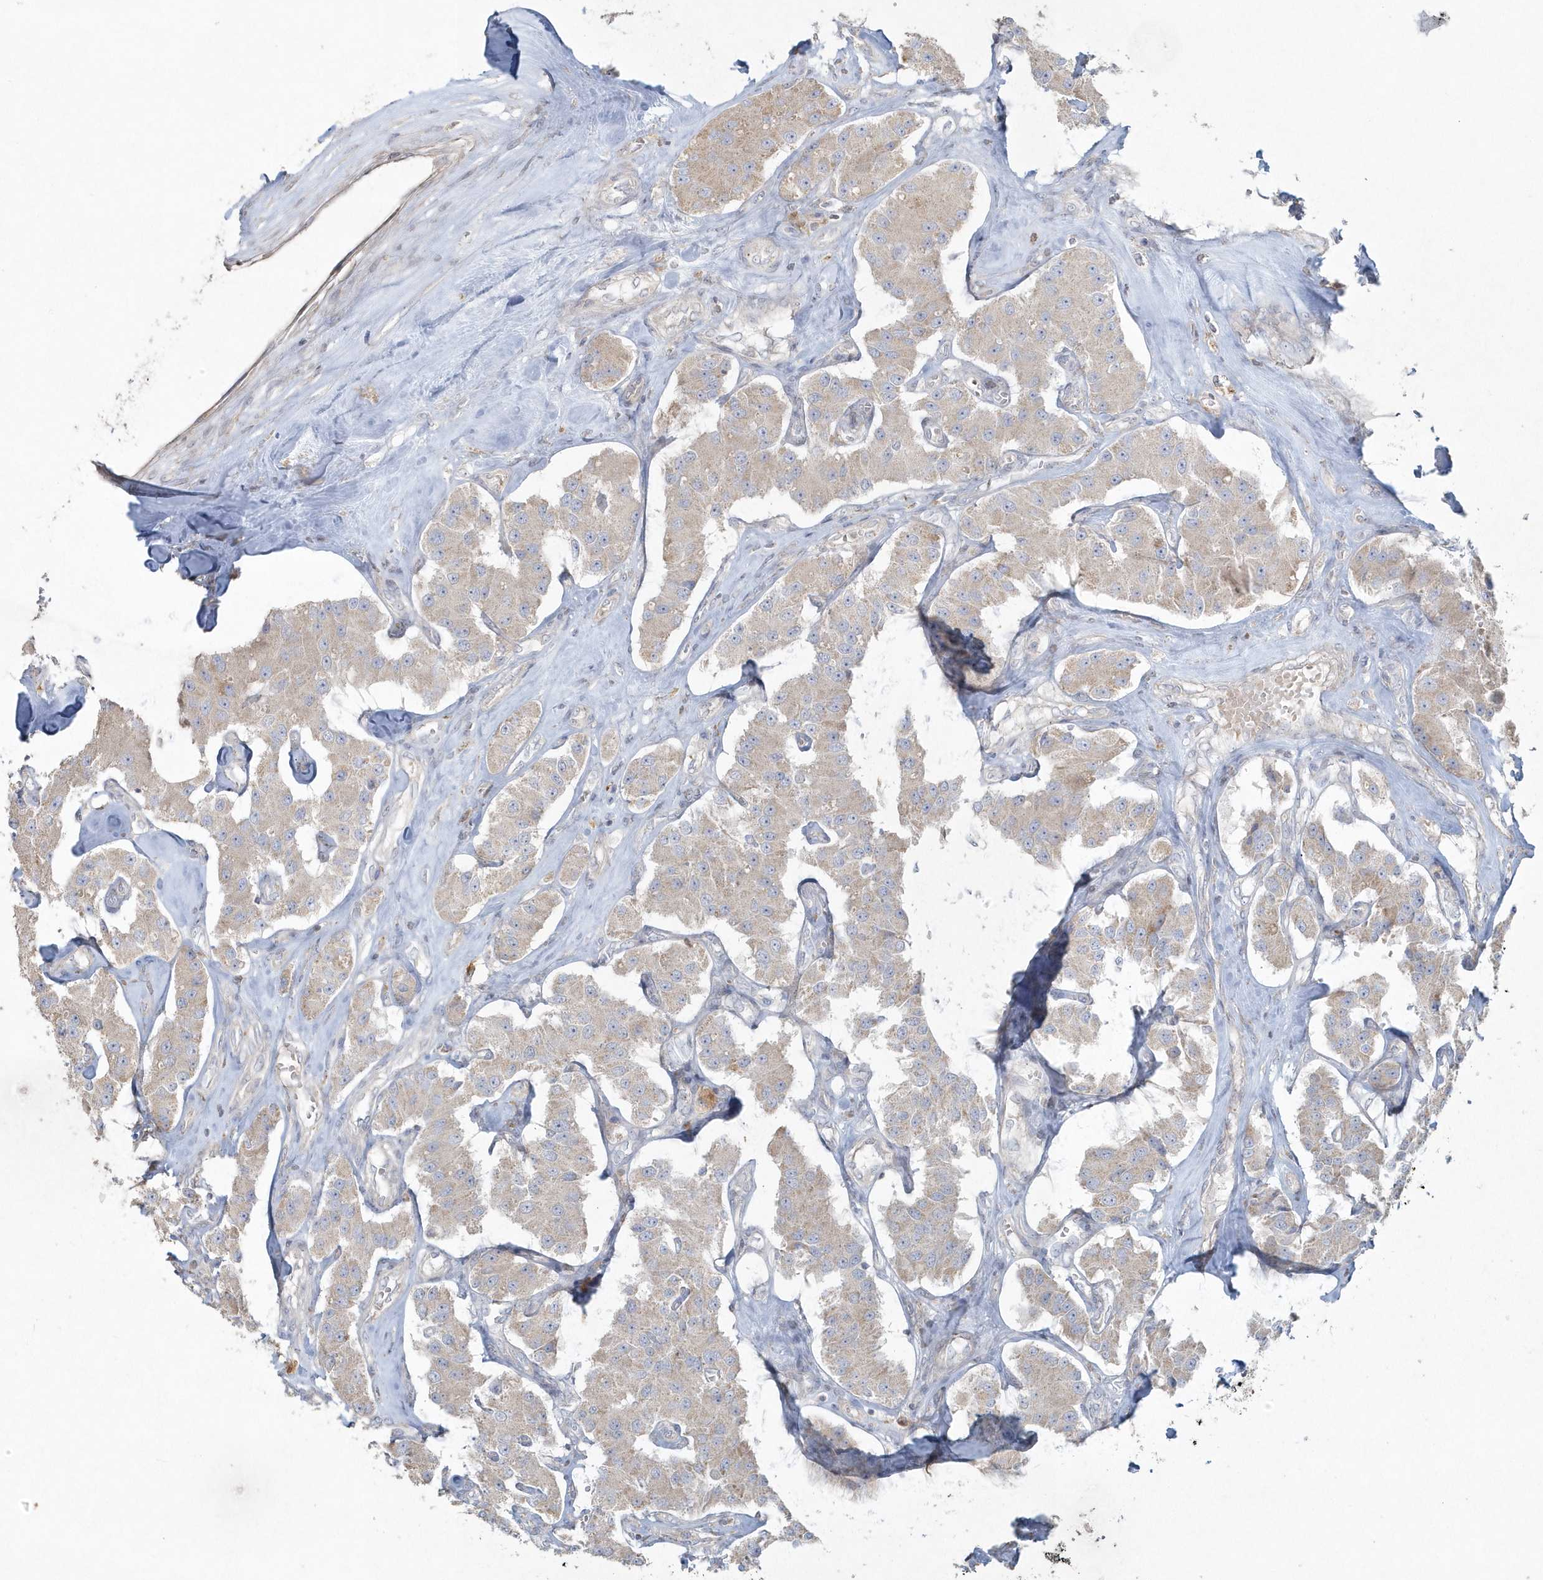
{"staining": {"intensity": "weak", "quantity": "25%-75%", "location": "cytoplasmic/membranous"}, "tissue": "carcinoid", "cell_type": "Tumor cells", "image_type": "cancer", "snomed": [{"axis": "morphology", "description": "Carcinoid, malignant, NOS"}, {"axis": "topography", "description": "Pancreas"}], "caption": "Immunohistochemistry (IHC) histopathology image of human malignant carcinoid stained for a protein (brown), which exhibits low levels of weak cytoplasmic/membranous expression in approximately 25%-75% of tumor cells.", "gene": "BLTP3A", "patient": {"sex": "male", "age": 41}}